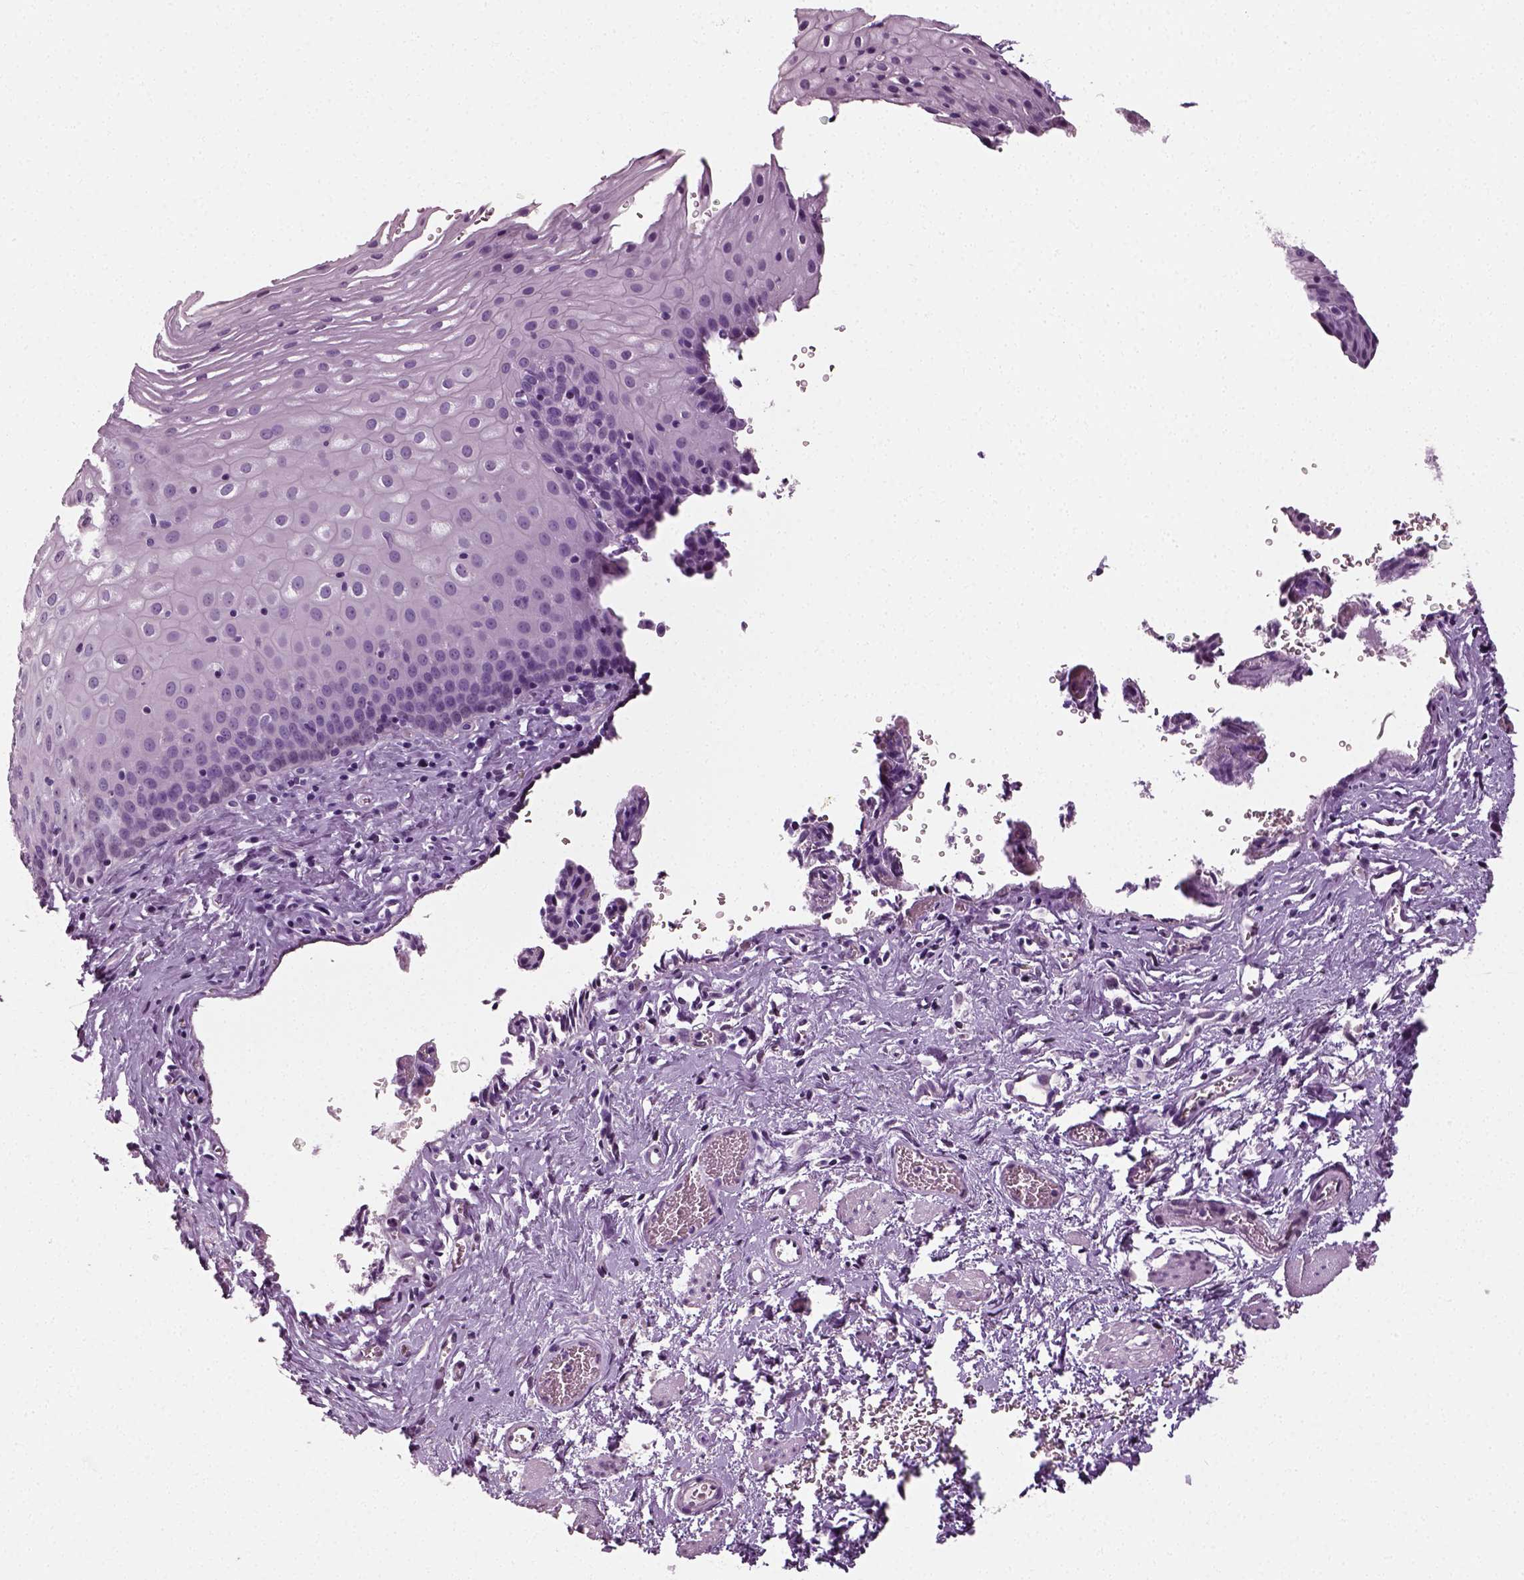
{"staining": {"intensity": "negative", "quantity": "none", "location": "none"}, "tissue": "esophagus", "cell_type": "Squamous epithelial cells", "image_type": "normal", "snomed": [{"axis": "morphology", "description": "Normal tissue, NOS"}, {"axis": "topography", "description": "Esophagus"}], "caption": "Human esophagus stained for a protein using immunohistochemistry reveals no expression in squamous epithelial cells.", "gene": "SPATA31E1", "patient": {"sex": "male", "age": 68}}